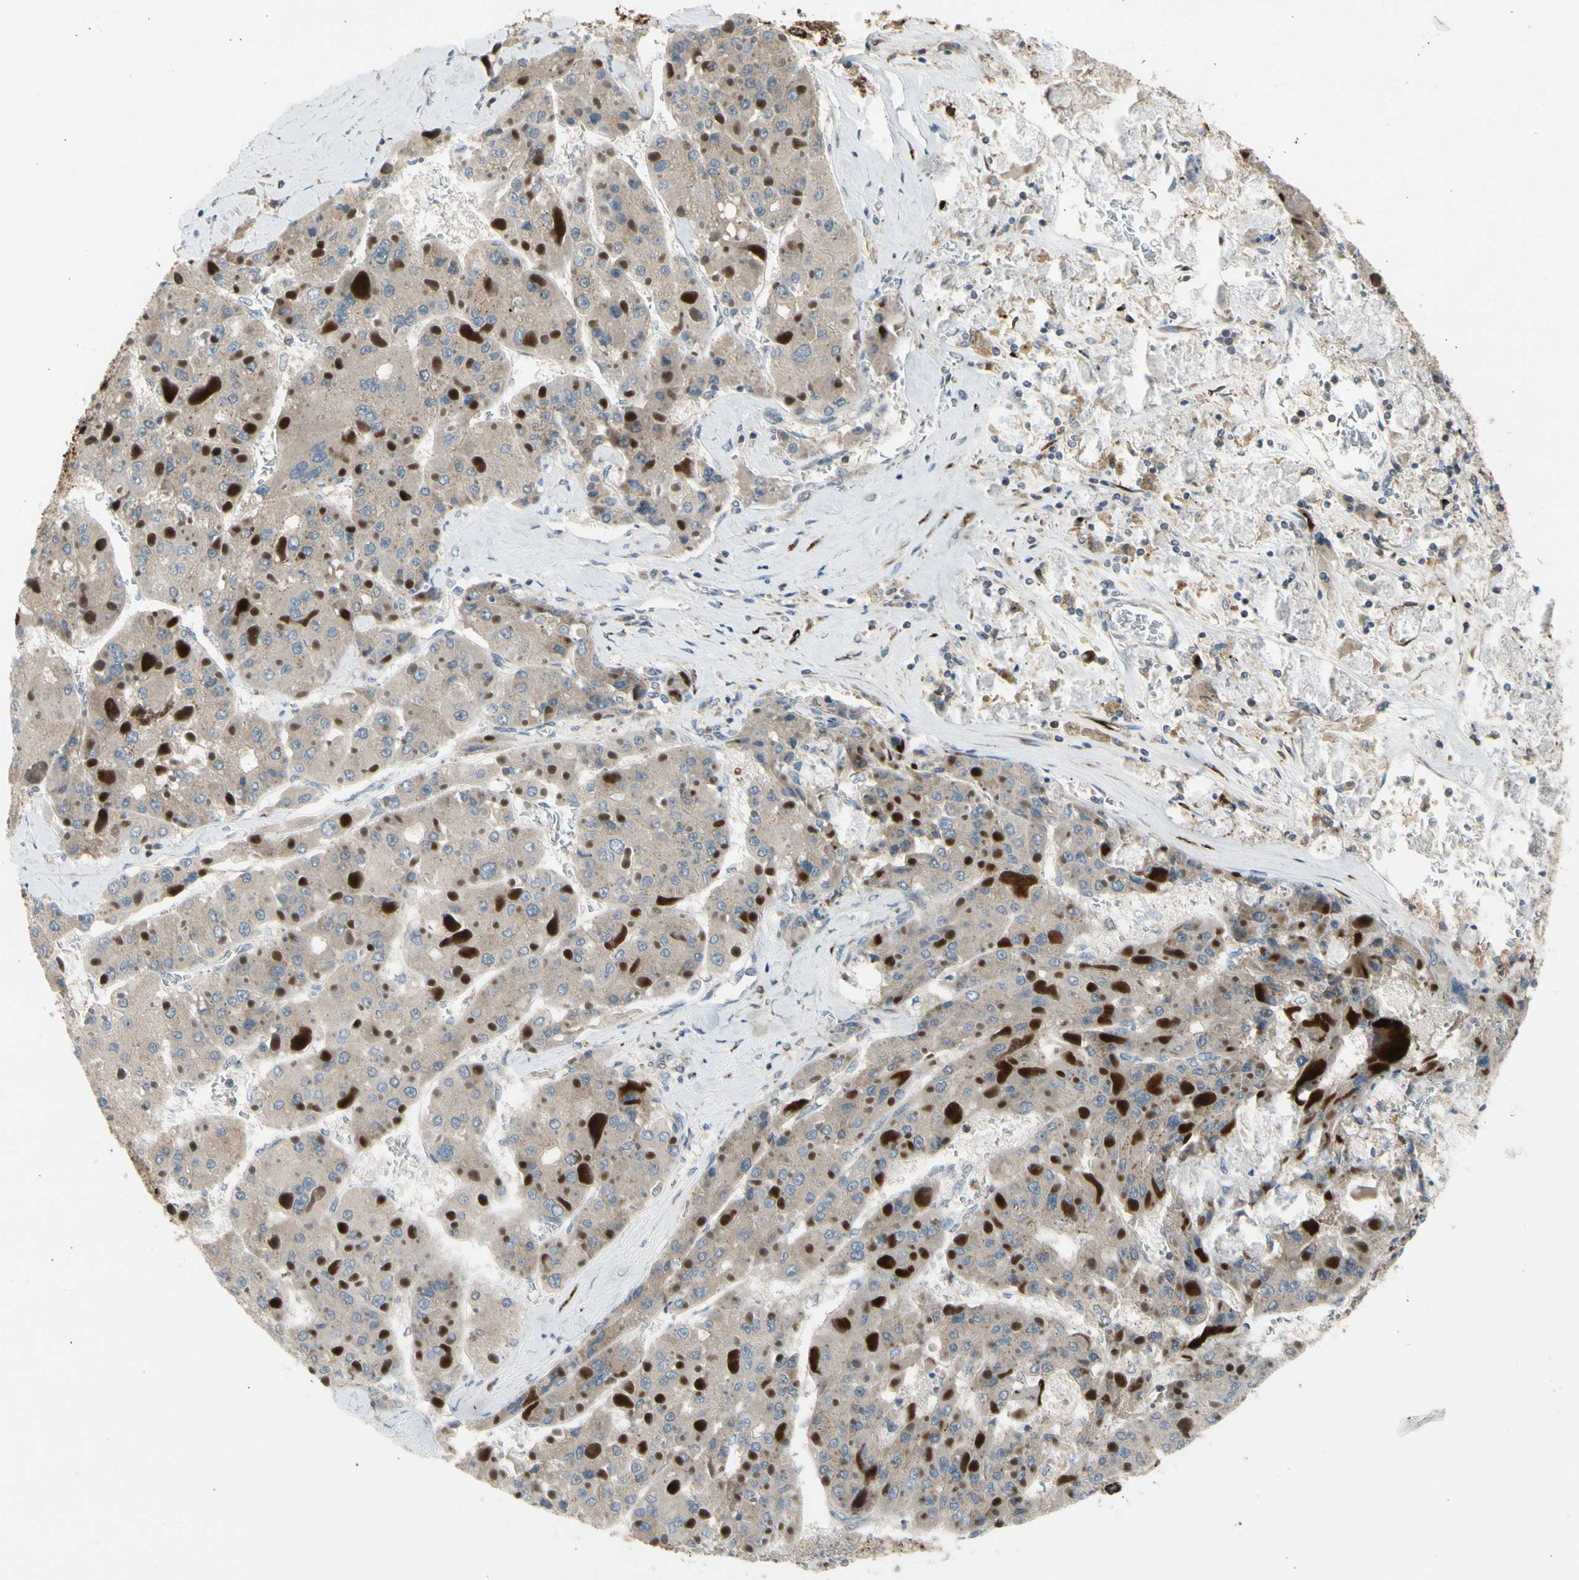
{"staining": {"intensity": "negative", "quantity": "none", "location": "none"}, "tissue": "liver cancer", "cell_type": "Tumor cells", "image_type": "cancer", "snomed": [{"axis": "morphology", "description": "Carcinoma, Hepatocellular, NOS"}, {"axis": "topography", "description": "Liver"}], "caption": "Liver hepatocellular carcinoma stained for a protein using immunohistochemistry (IHC) shows no staining tumor cells.", "gene": "GALNT5", "patient": {"sex": "female", "age": 73}}